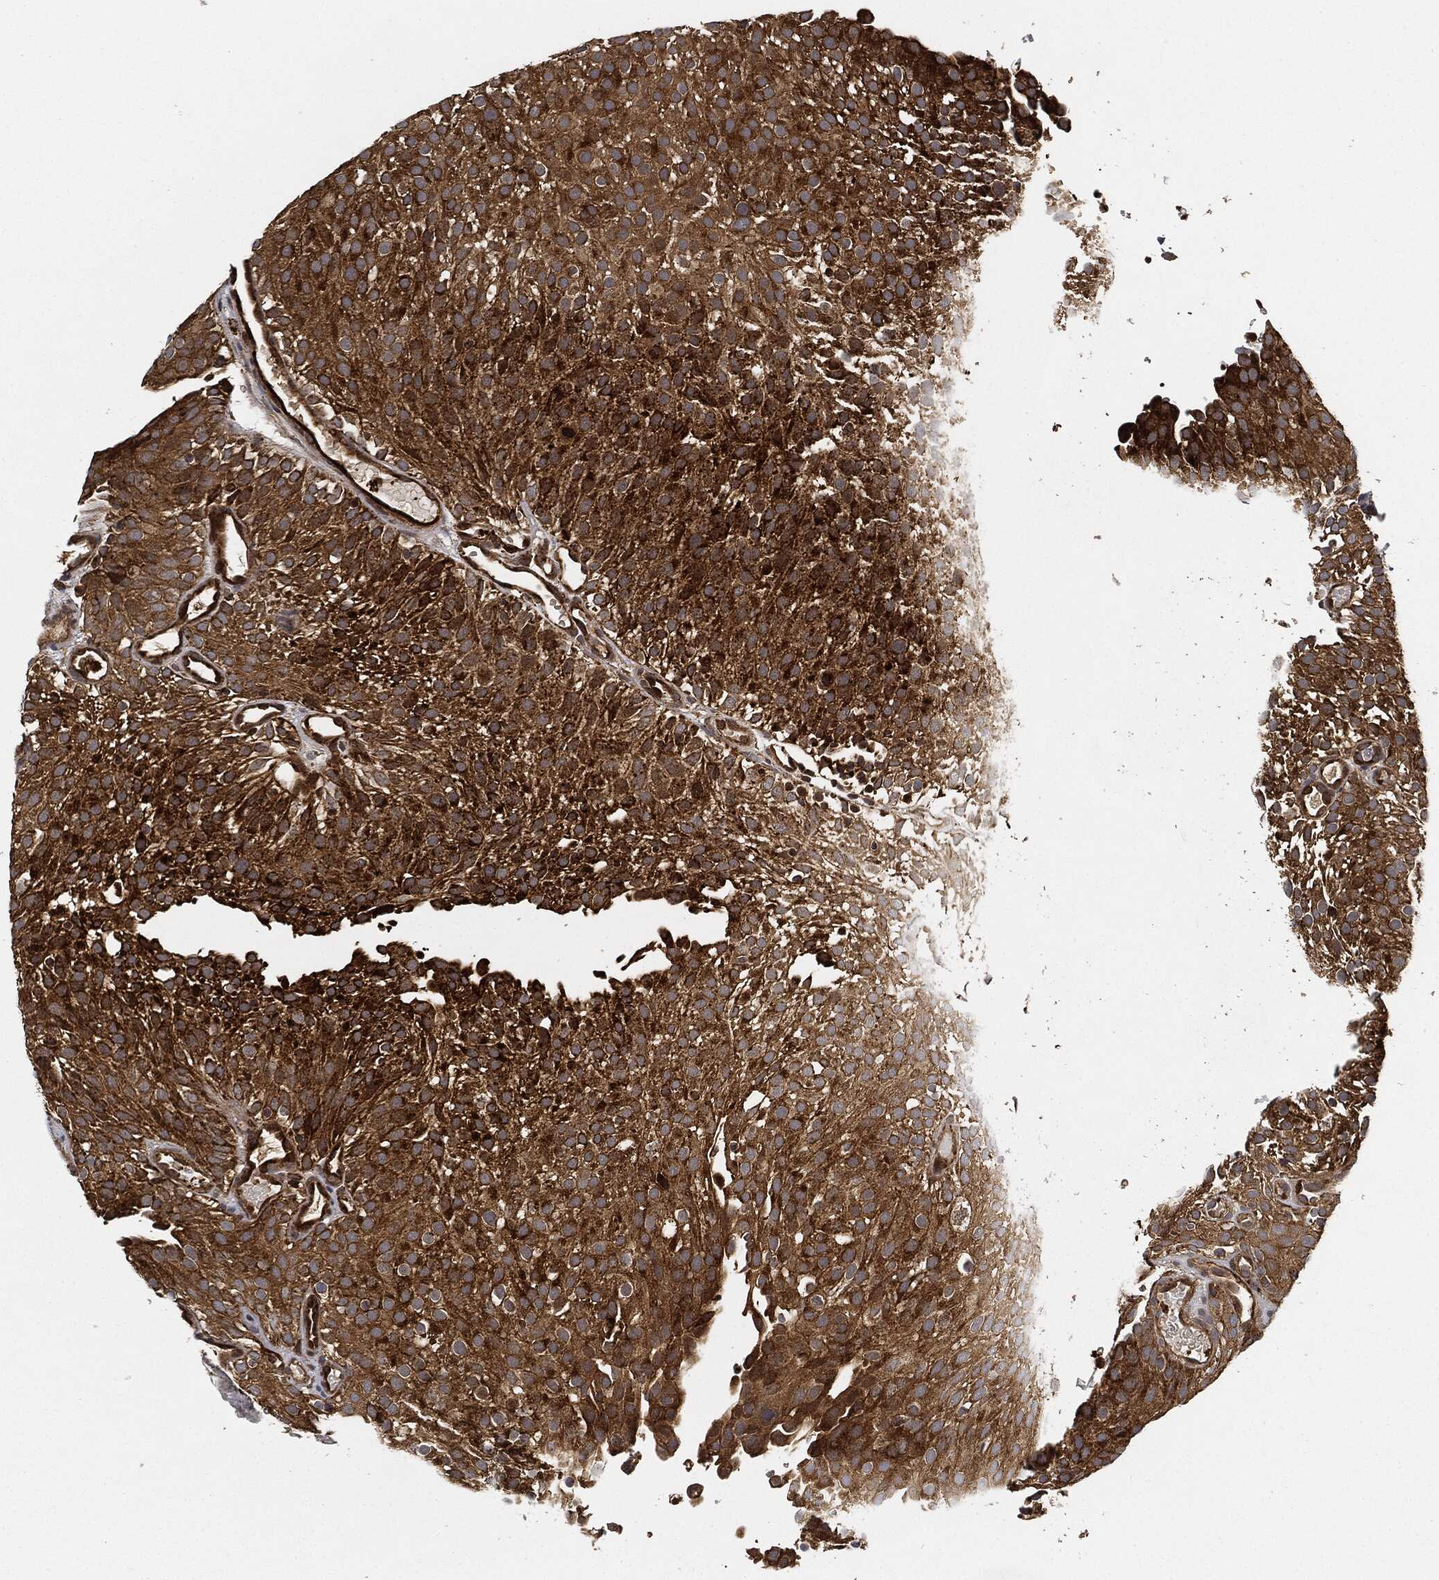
{"staining": {"intensity": "strong", "quantity": "25%-75%", "location": "cytoplasmic/membranous"}, "tissue": "urothelial cancer", "cell_type": "Tumor cells", "image_type": "cancer", "snomed": [{"axis": "morphology", "description": "Urothelial carcinoma, Low grade"}, {"axis": "topography", "description": "Urinary bladder"}], "caption": "IHC (DAB) staining of human urothelial cancer exhibits strong cytoplasmic/membranous protein staining in about 25%-75% of tumor cells.", "gene": "MAP3K3", "patient": {"sex": "male", "age": 78}}